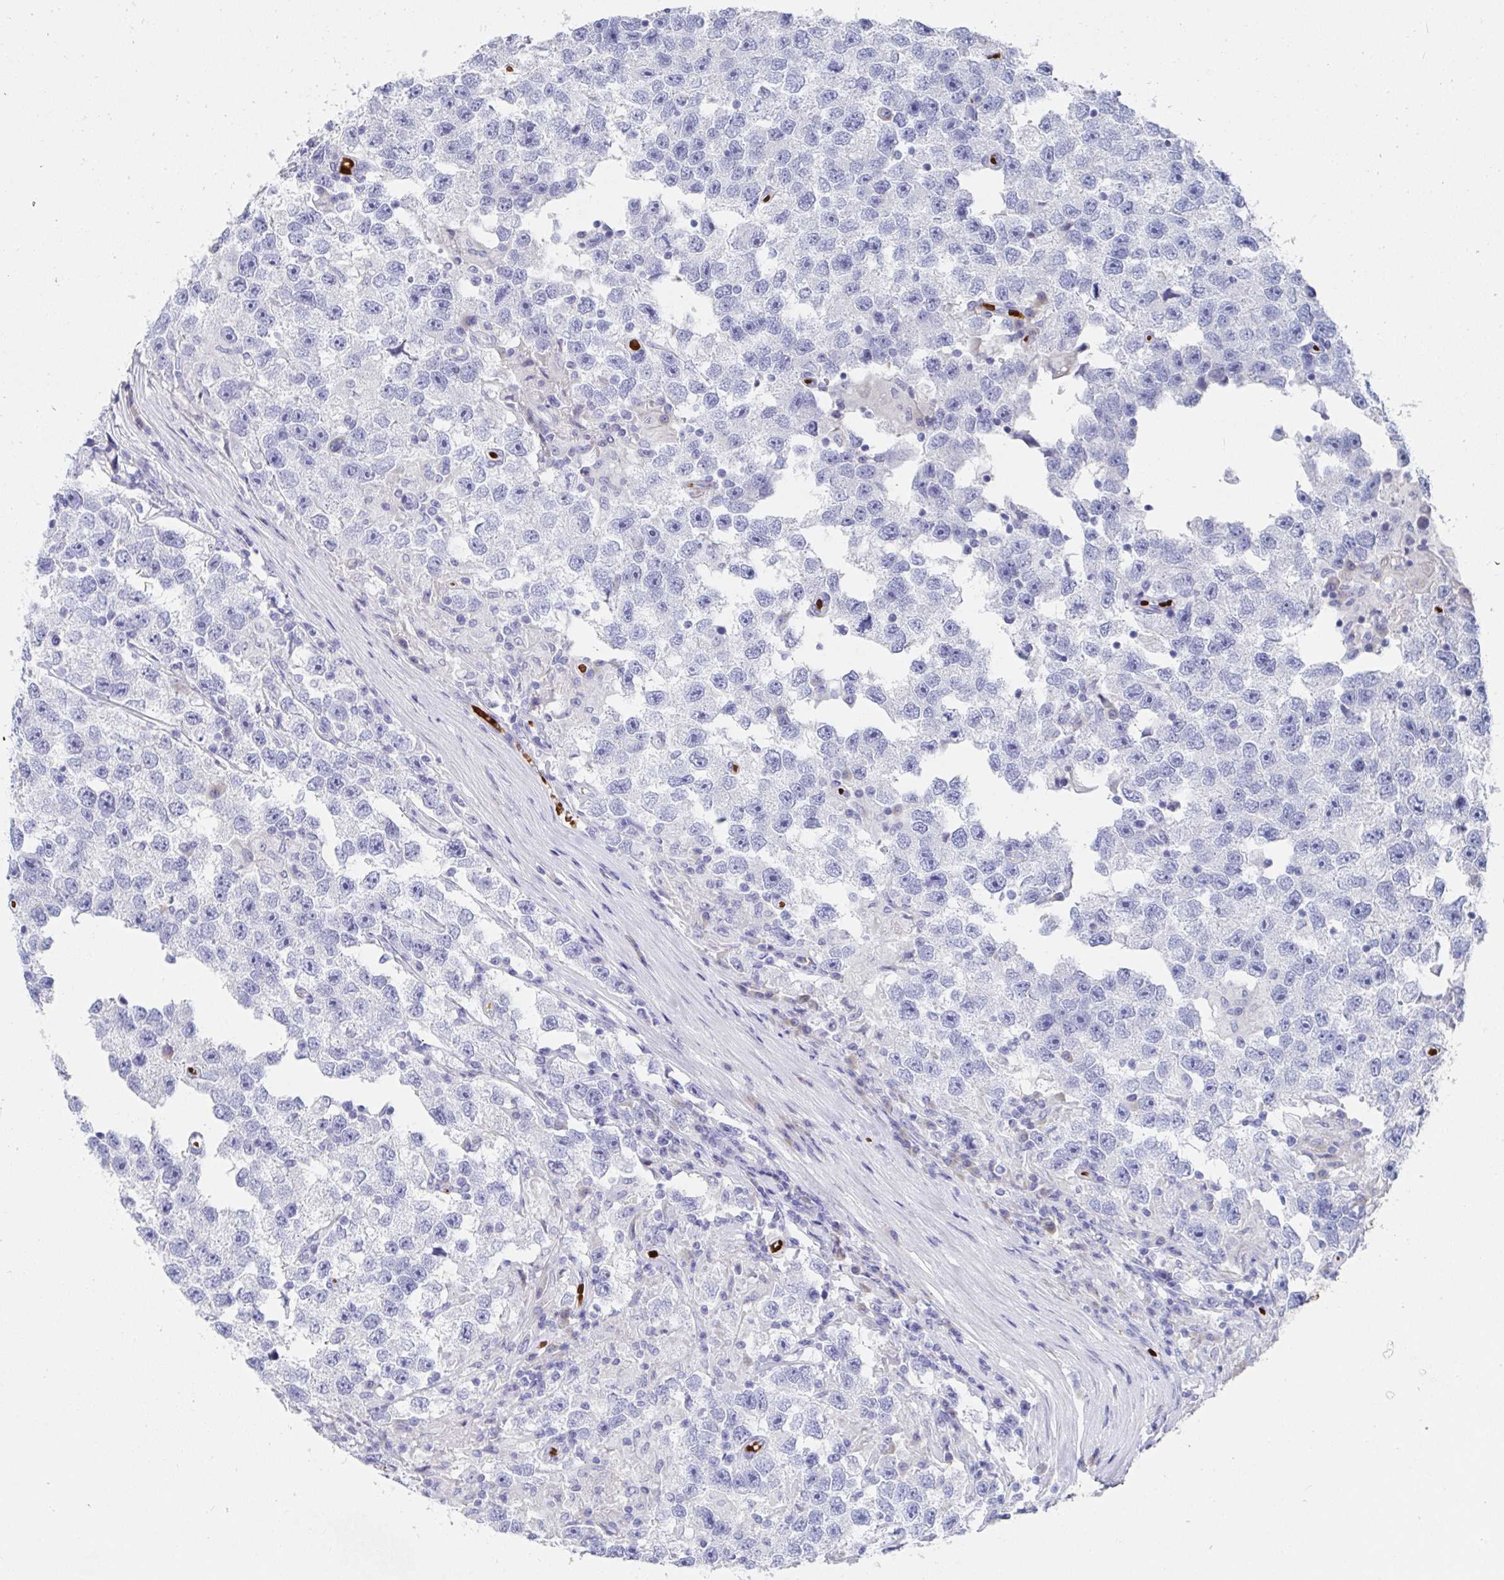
{"staining": {"intensity": "negative", "quantity": "none", "location": "none"}, "tissue": "testis cancer", "cell_type": "Tumor cells", "image_type": "cancer", "snomed": [{"axis": "morphology", "description": "Seminoma, NOS"}, {"axis": "topography", "description": "Testis"}], "caption": "Testis cancer was stained to show a protein in brown. There is no significant expression in tumor cells.", "gene": "CLDN8", "patient": {"sex": "male", "age": 26}}